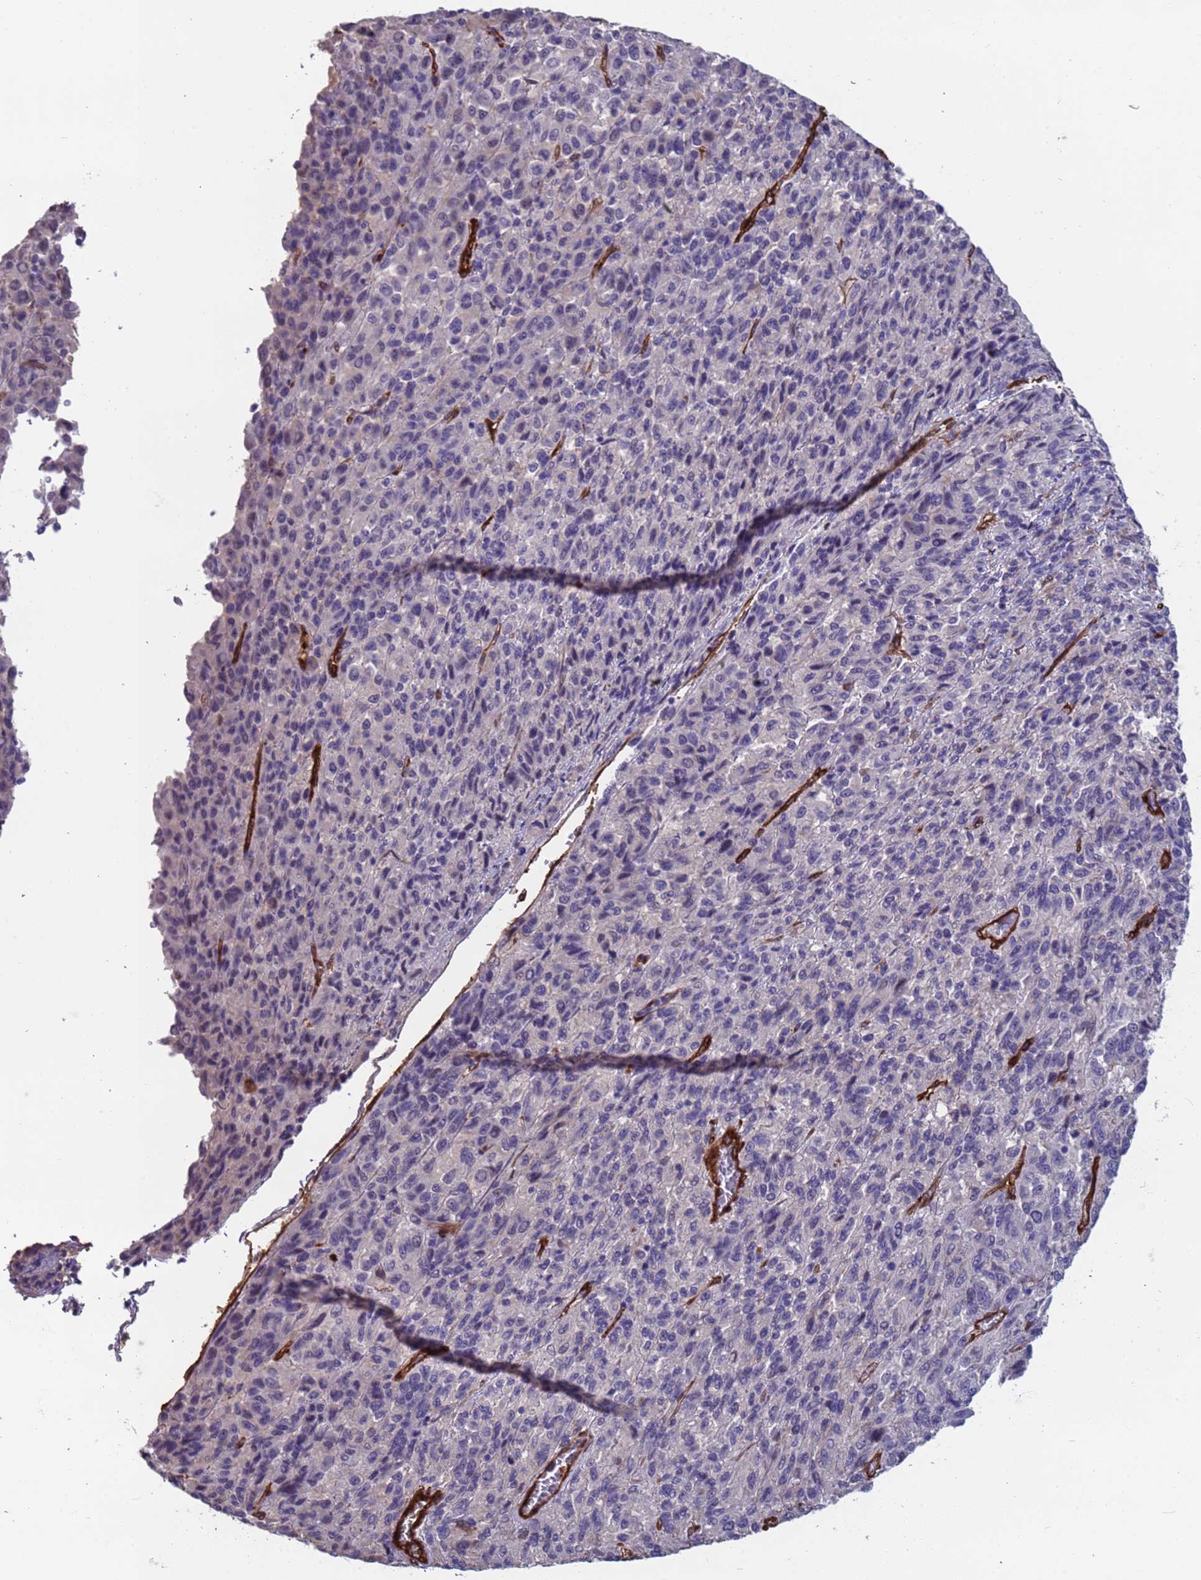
{"staining": {"intensity": "negative", "quantity": "none", "location": "none"}, "tissue": "melanoma", "cell_type": "Tumor cells", "image_type": "cancer", "snomed": [{"axis": "morphology", "description": "Malignant melanoma, Metastatic site"}, {"axis": "topography", "description": "Lung"}], "caption": "Melanoma stained for a protein using immunohistochemistry (IHC) displays no positivity tumor cells.", "gene": "EHD2", "patient": {"sex": "male", "age": 64}}